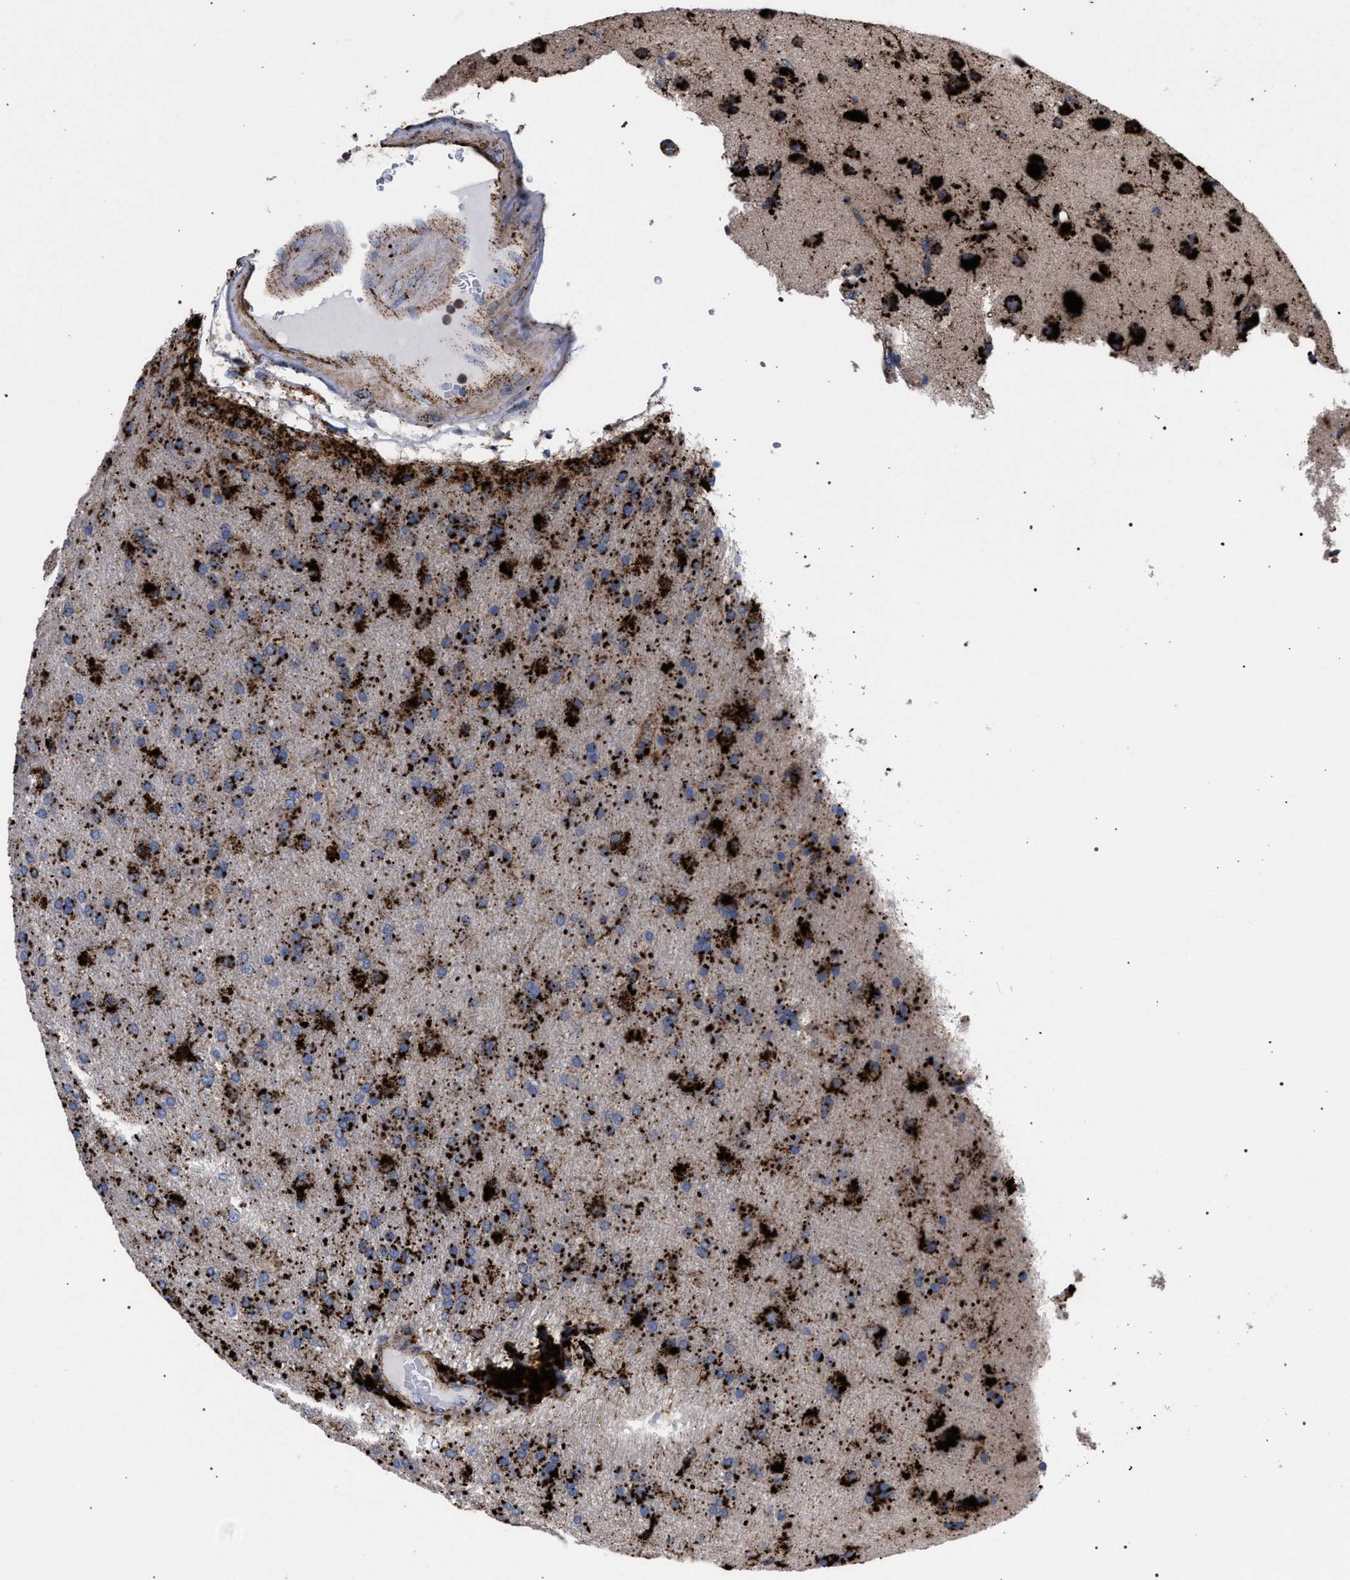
{"staining": {"intensity": "strong", "quantity": ">75%", "location": "cytoplasmic/membranous"}, "tissue": "glioma", "cell_type": "Tumor cells", "image_type": "cancer", "snomed": [{"axis": "morphology", "description": "Glioma, malignant, High grade"}, {"axis": "topography", "description": "Brain"}], "caption": "Immunohistochemical staining of human glioma shows strong cytoplasmic/membranous protein positivity in about >75% of tumor cells. The protein of interest is shown in brown color, while the nuclei are stained blue.", "gene": "PPT1", "patient": {"sex": "male", "age": 72}}